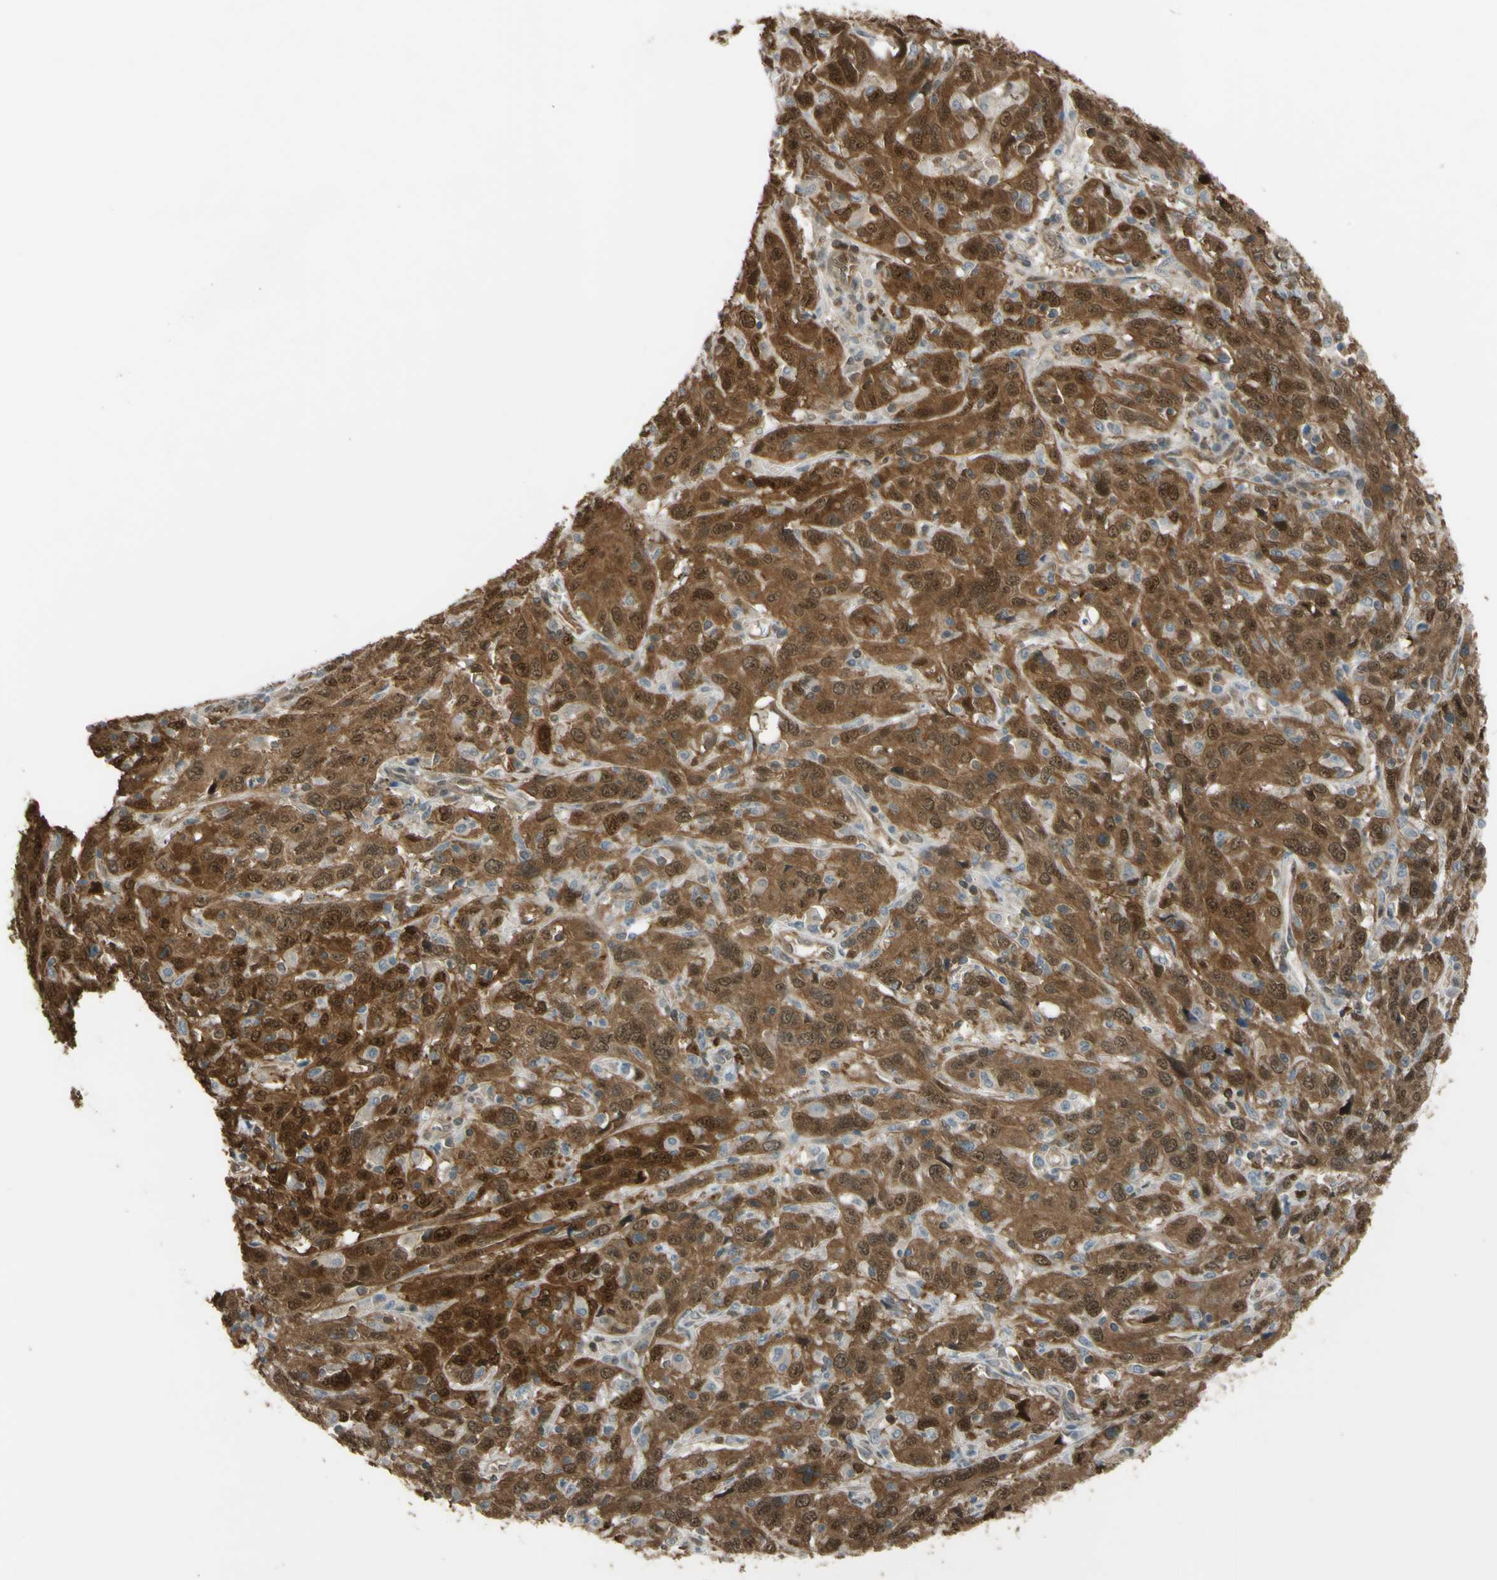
{"staining": {"intensity": "strong", "quantity": ">75%", "location": "cytoplasmic/membranous,nuclear"}, "tissue": "cervical cancer", "cell_type": "Tumor cells", "image_type": "cancer", "snomed": [{"axis": "morphology", "description": "Squamous cell carcinoma, NOS"}, {"axis": "topography", "description": "Cervix"}], "caption": "Squamous cell carcinoma (cervical) stained with DAB (3,3'-diaminobenzidine) immunohistochemistry (IHC) reveals high levels of strong cytoplasmic/membranous and nuclear positivity in about >75% of tumor cells. (DAB (3,3'-diaminobenzidine) IHC with brightfield microscopy, high magnification).", "gene": "YWHAQ", "patient": {"sex": "female", "age": 46}}